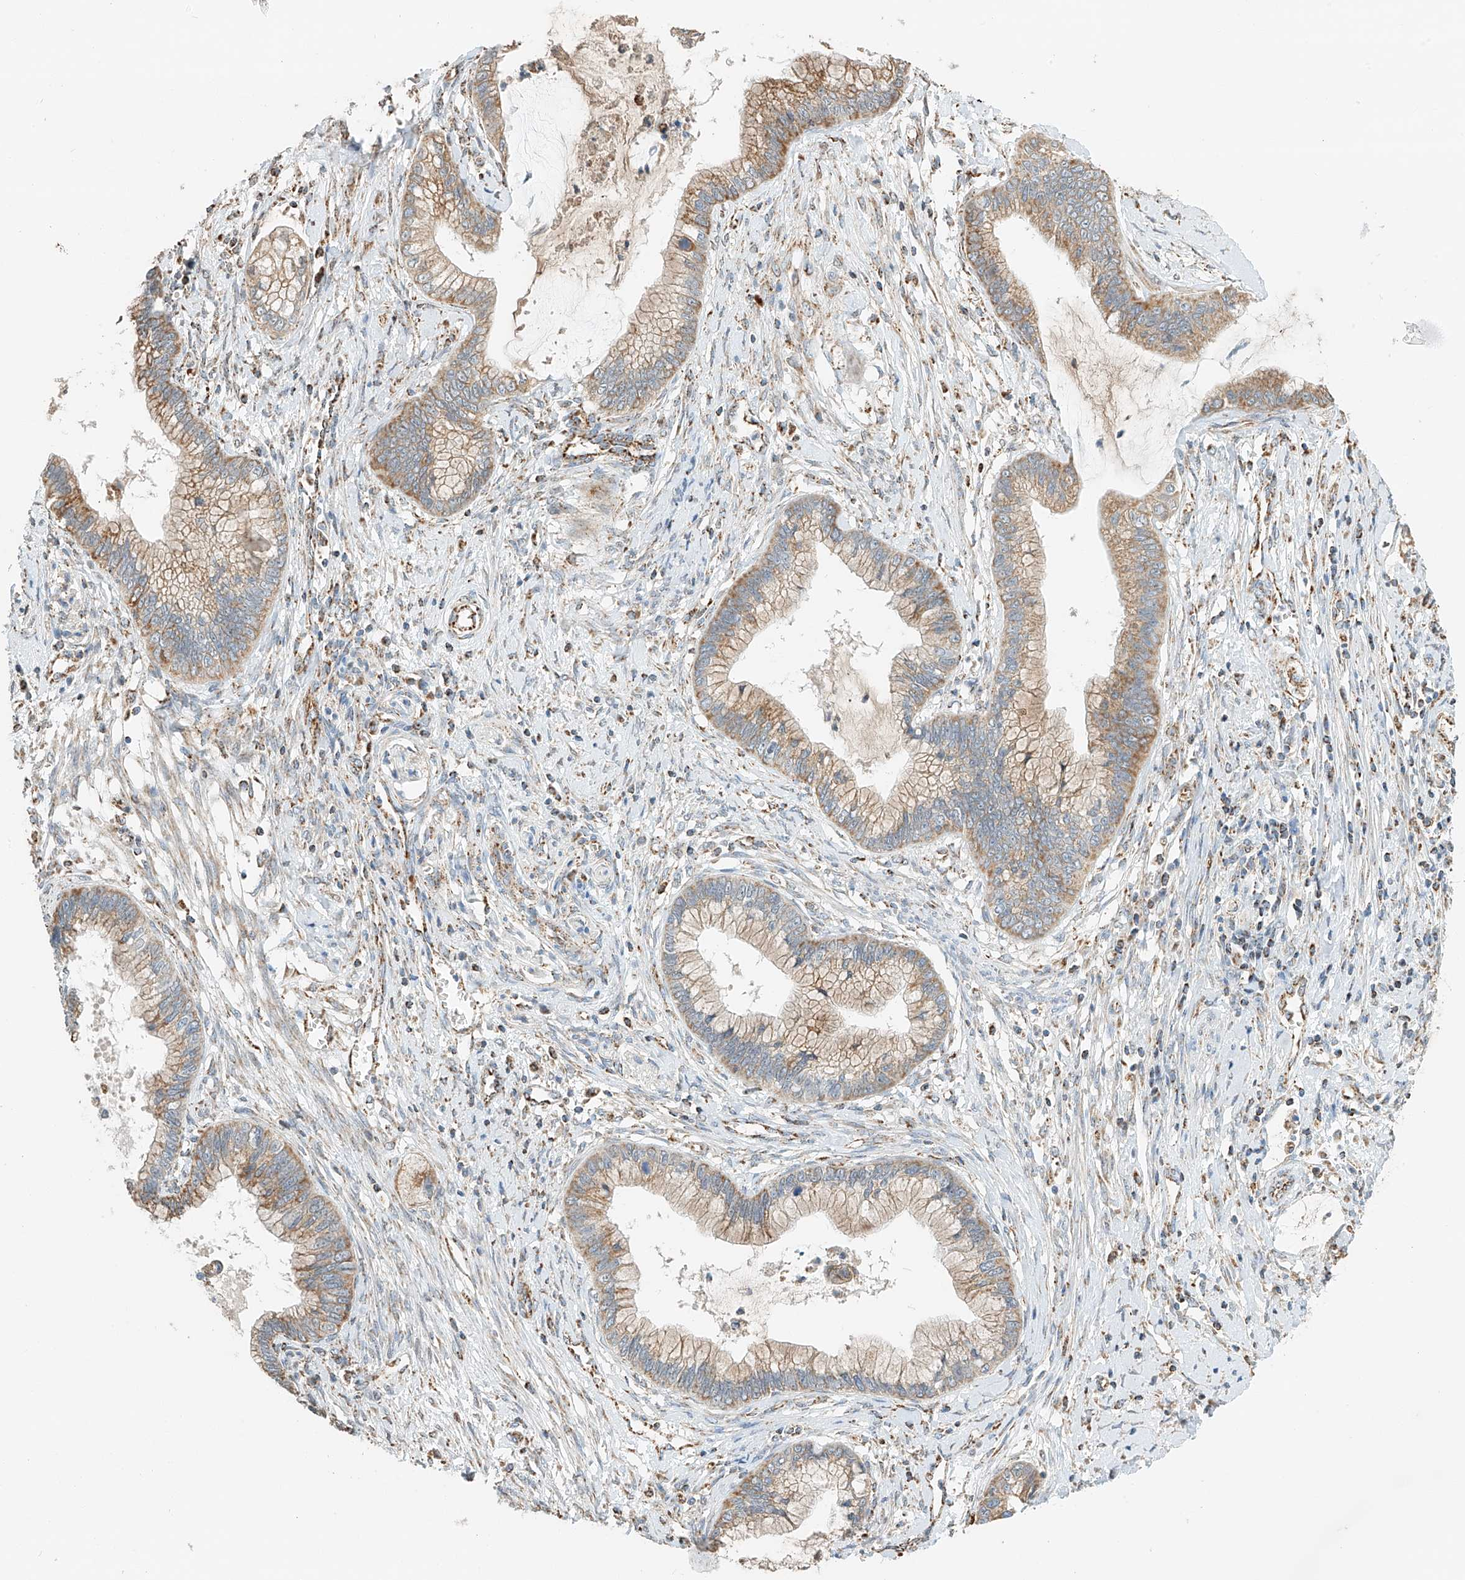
{"staining": {"intensity": "moderate", "quantity": ">75%", "location": "cytoplasmic/membranous"}, "tissue": "cervical cancer", "cell_type": "Tumor cells", "image_type": "cancer", "snomed": [{"axis": "morphology", "description": "Adenocarcinoma, NOS"}, {"axis": "topography", "description": "Cervix"}], "caption": "Cervical adenocarcinoma was stained to show a protein in brown. There is medium levels of moderate cytoplasmic/membranous positivity in about >75% of tumor cells.", "gene": "YIPF7", "patient": {"sex": "female", "age": 44}}